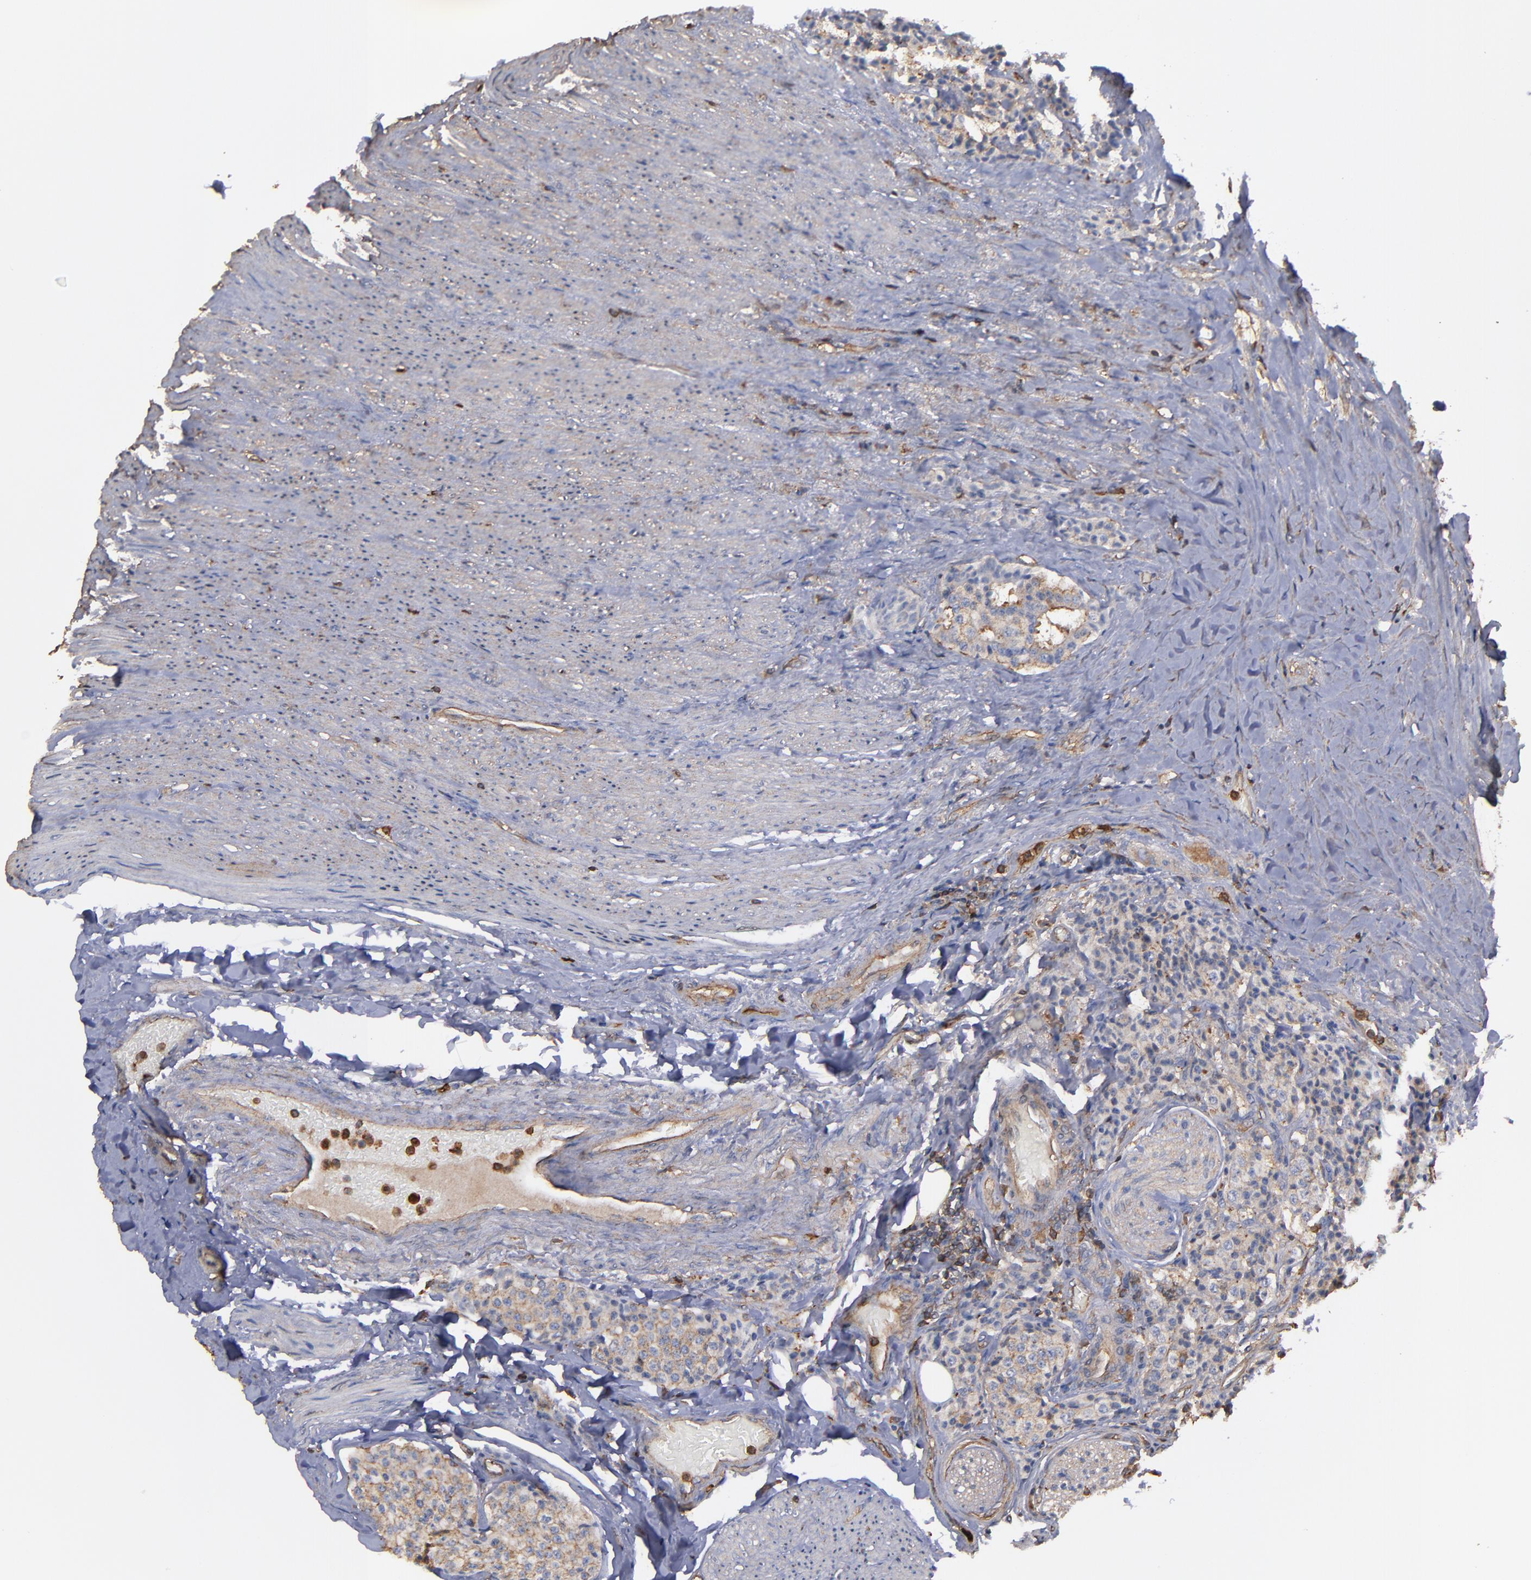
{"staining": {"intensity": "weak", "quantity": ">75%", "location": "cytoplasmic/membranous"}, "tissue": "carcinoid", "cell_type": "Tumor cells", "image_type": "cancer", "snomed": [{"axis": "morphology", "description": "Carcinoid, malignant, NOS"}, {"axis": "topography", "description": "Colon"}], "caption": "A high-resolution histopathology image shows immunohistochemistry (IHC) staining of carcinoid (malignant), which shows weak cytoplasmic/membranous expression in about >75% of tumor cells. The staining was performed using DAB, with brown indicating positive protein expression. Nuclei are stained blue with hematoxylin.", "gene": "ACTN4", "patient": {"sex": "female", "age": 61}}